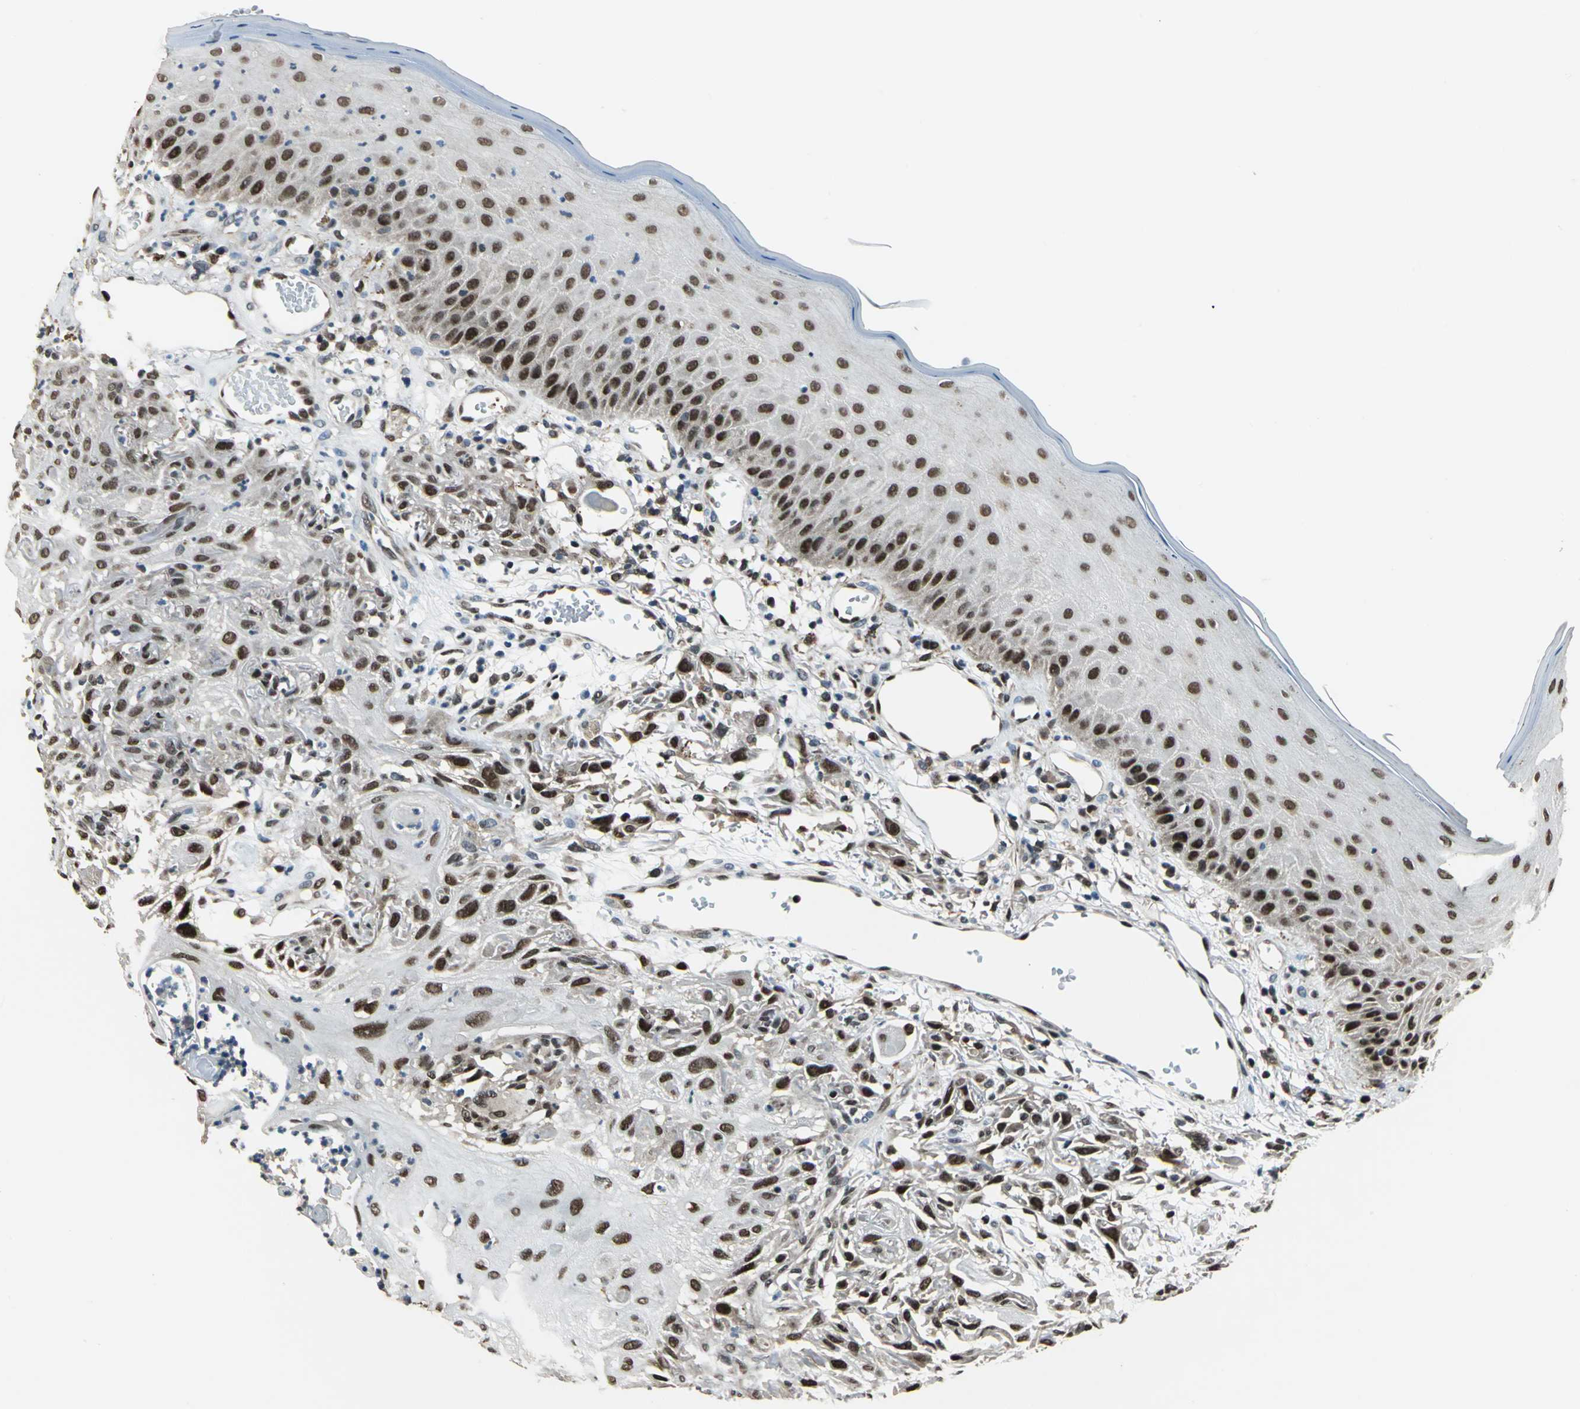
{"staining": {"intensity": "moderate", "quantity": "25%-75%", "location": "nuclear"}, "tissue": "skin cancer", "cell_type": "Tumor cells", "image_type": "cancer", "snomed": [{"axis": "morphology", "description": "Squamous cell carcinoma, NOS"}, {"axis": "topography", "description": "Skin"}], "caption": "Human squamous cell carcinoma (skin) stained for a protein (brown) exhibits moderate nuclear positive expression in about 25%-75% of tumor cells.", "gene": "MIS18BP1", "patient": {"sex": "female", "age": 59}}